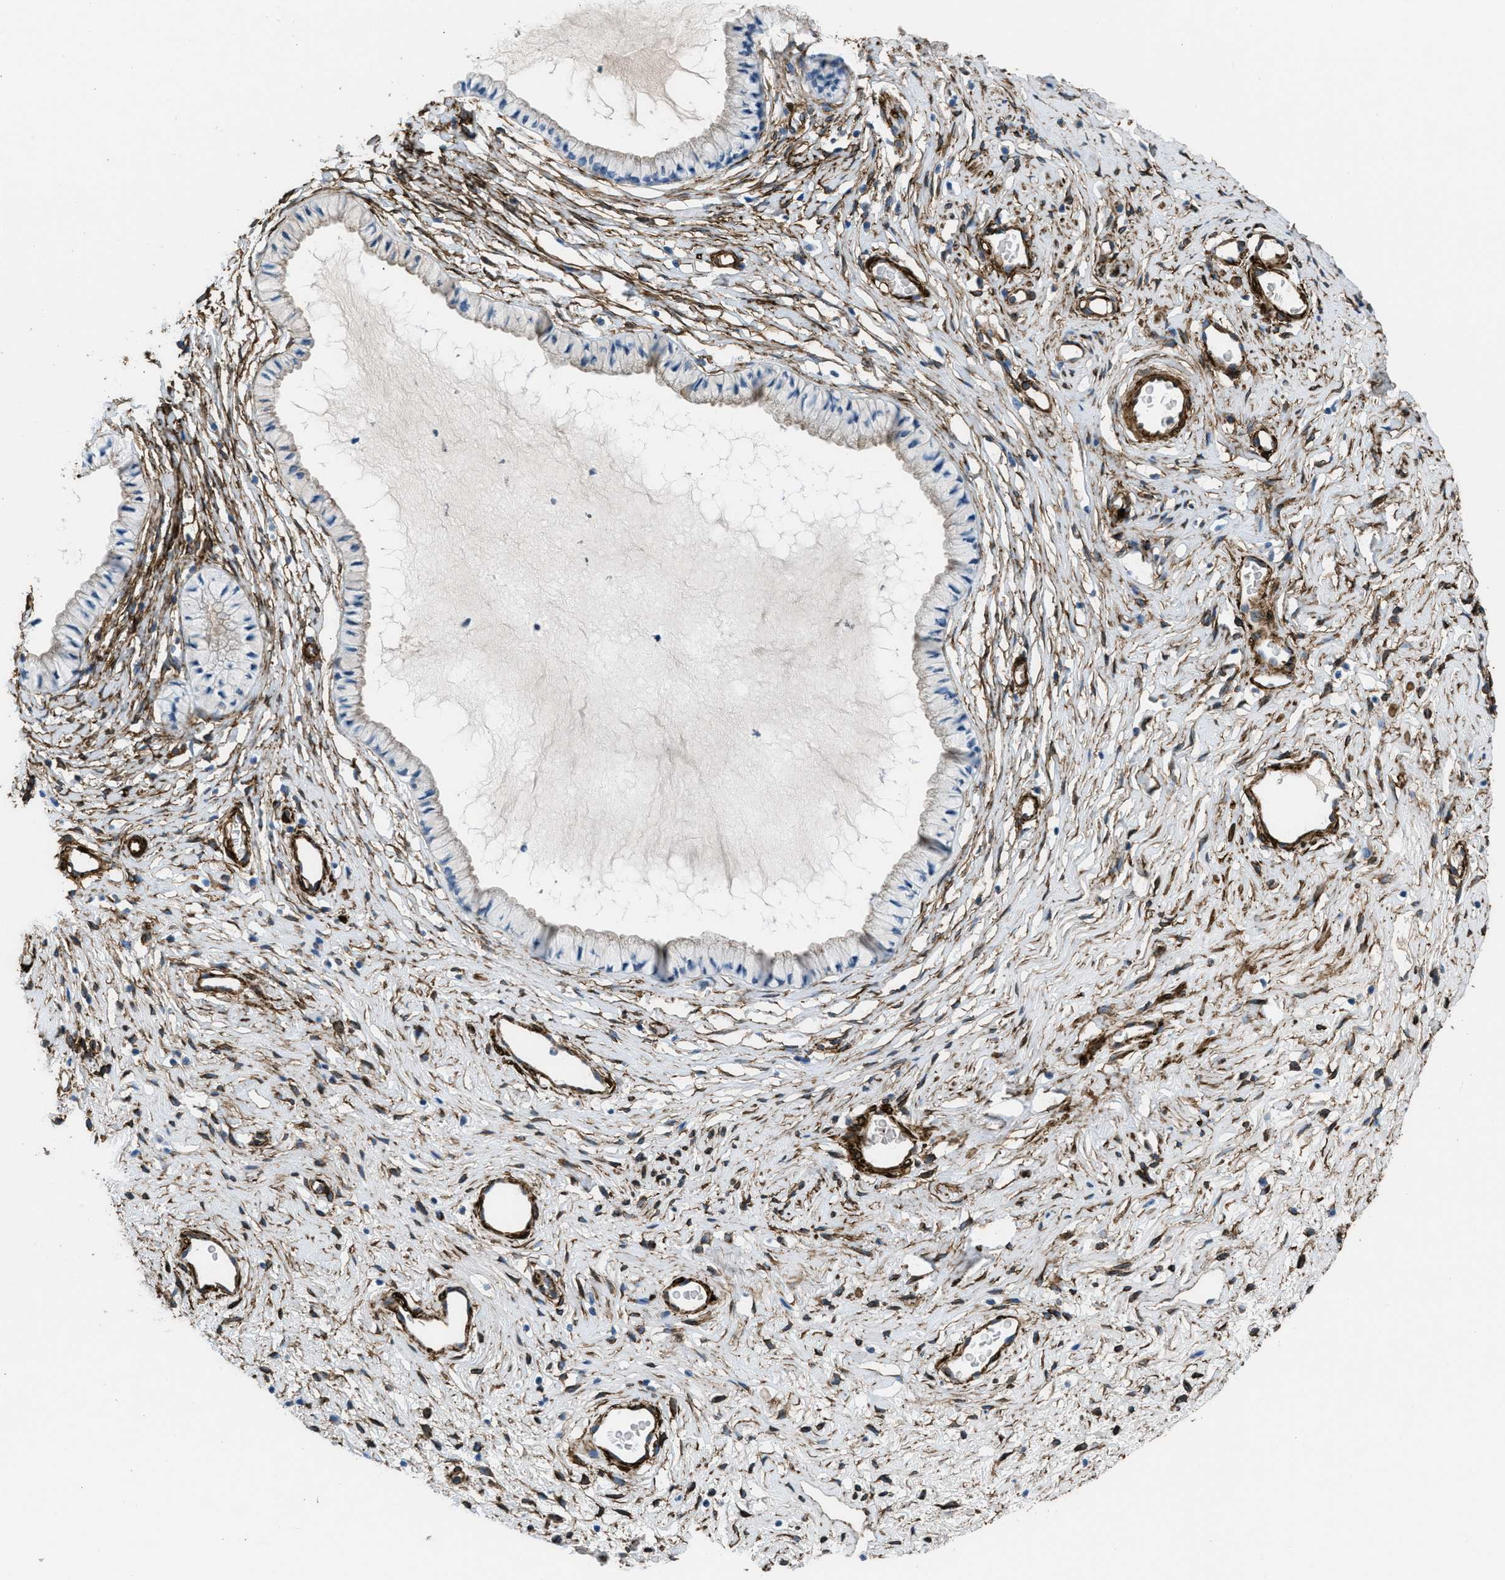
{"staining": {"intensity": "negative", "quantity": "none", "location": "none"}, "tissue": "cervix", "cell_type": "Glandular cells", "image_type": "normal", "snomed": [{"axis": "morphology", "description": "Normal tissue, NOS"}, {"axis": "topography", "description": "Cervix"}], "caption": "High magnification brightfield microscopy of benign cervix stained with DAB (brown) and counterstained with hematoxylin (blue): glandular cells show no significant positivity. Nuclei are stained in blue.", "gene": "CALD1", "patient": {"sex": "female", "age": 77}}